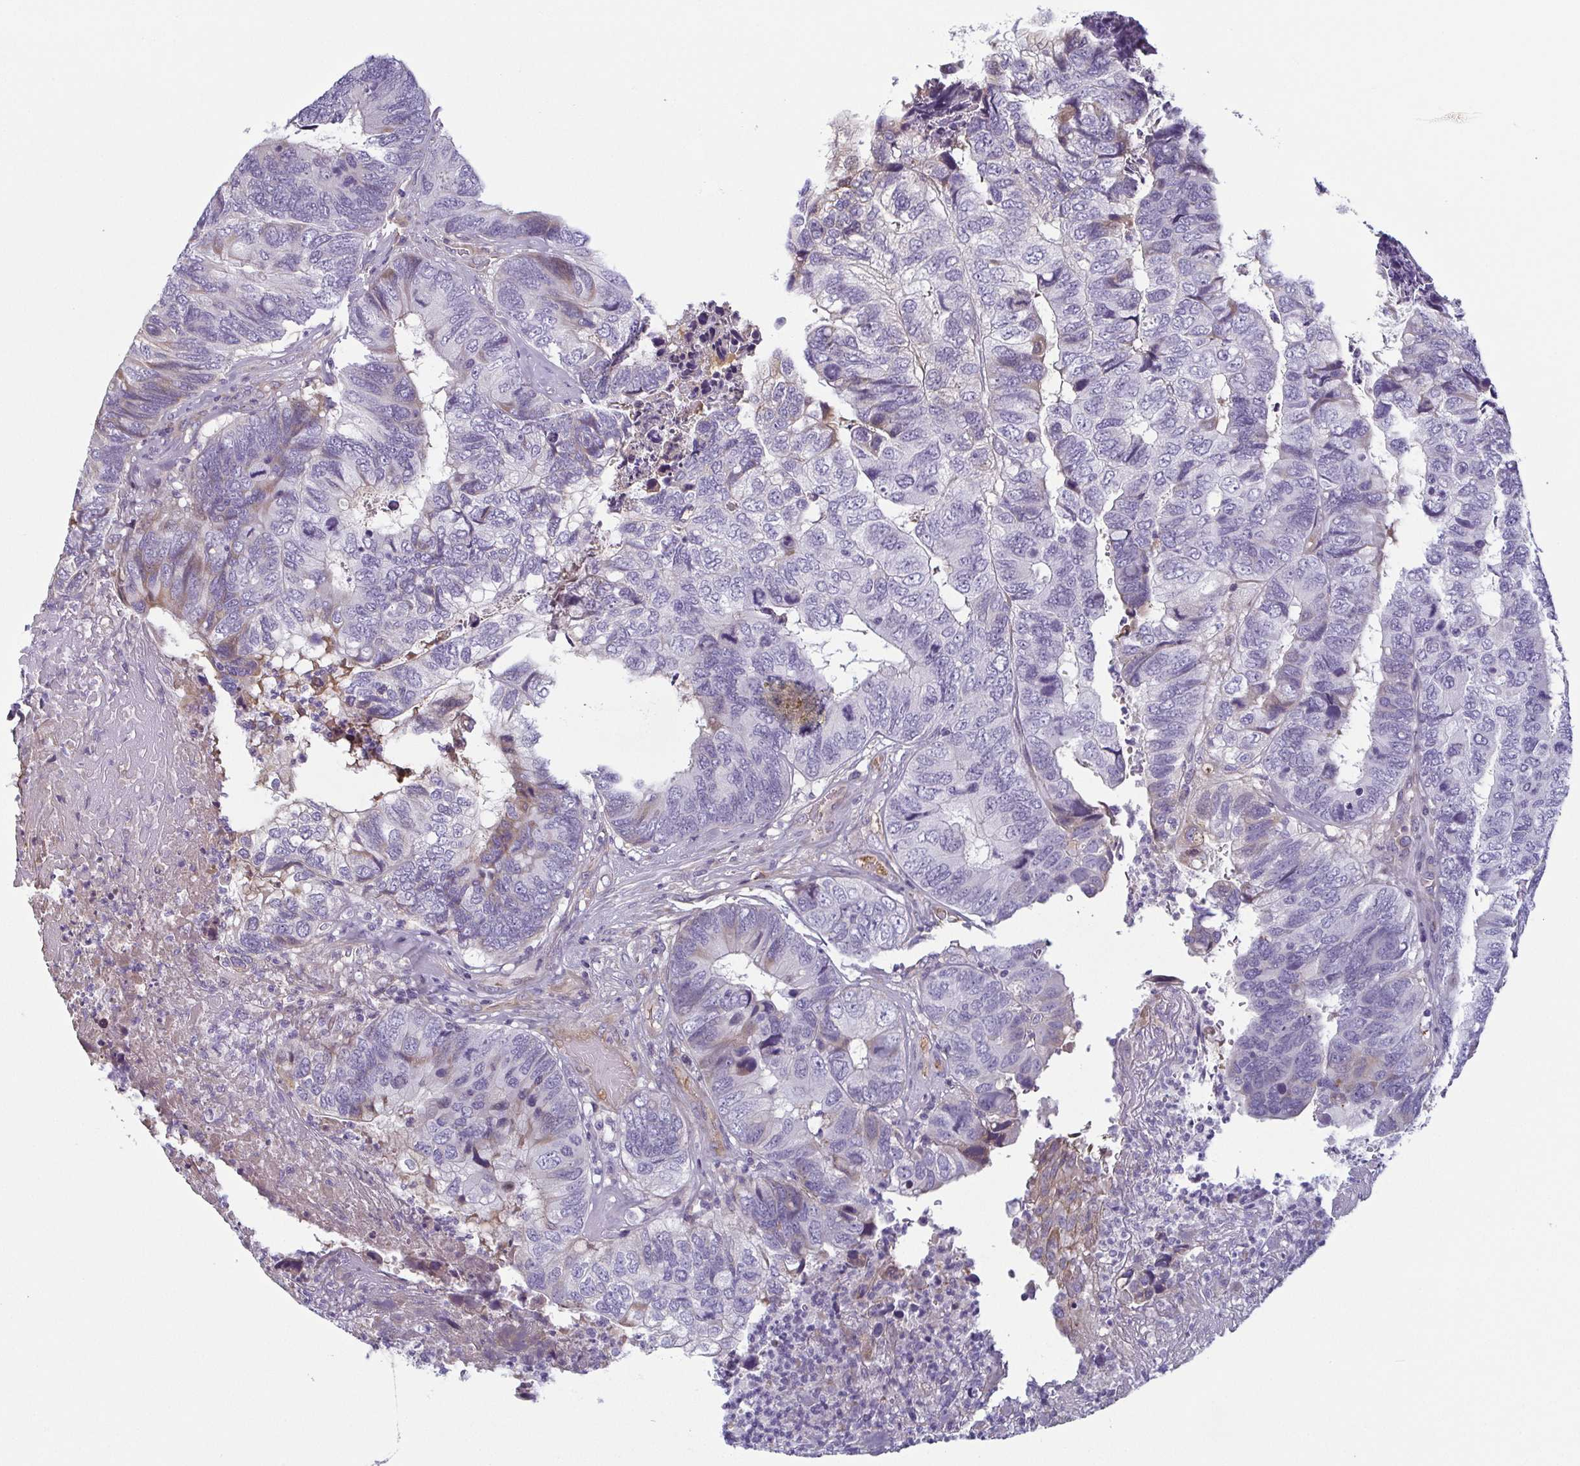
{"staining": {"intensity": "negative", "quantity": "none", "location": "none"}, "tissue": "colorectal cancer", "cell_type": "Tumor cells", "image_type": "cancer", "snomed": [{"axis": "morphology", "description": "Adenocarcinoma, NOS"}, {"axis": "topography", "description": "Colon"}], "caption": "This is a image of IHC staining of colorectal adenocarcinoma, which shows no staining in tumor cells.", "gene": "ECM1", "patient": {"sex": "female", "age": 67}}